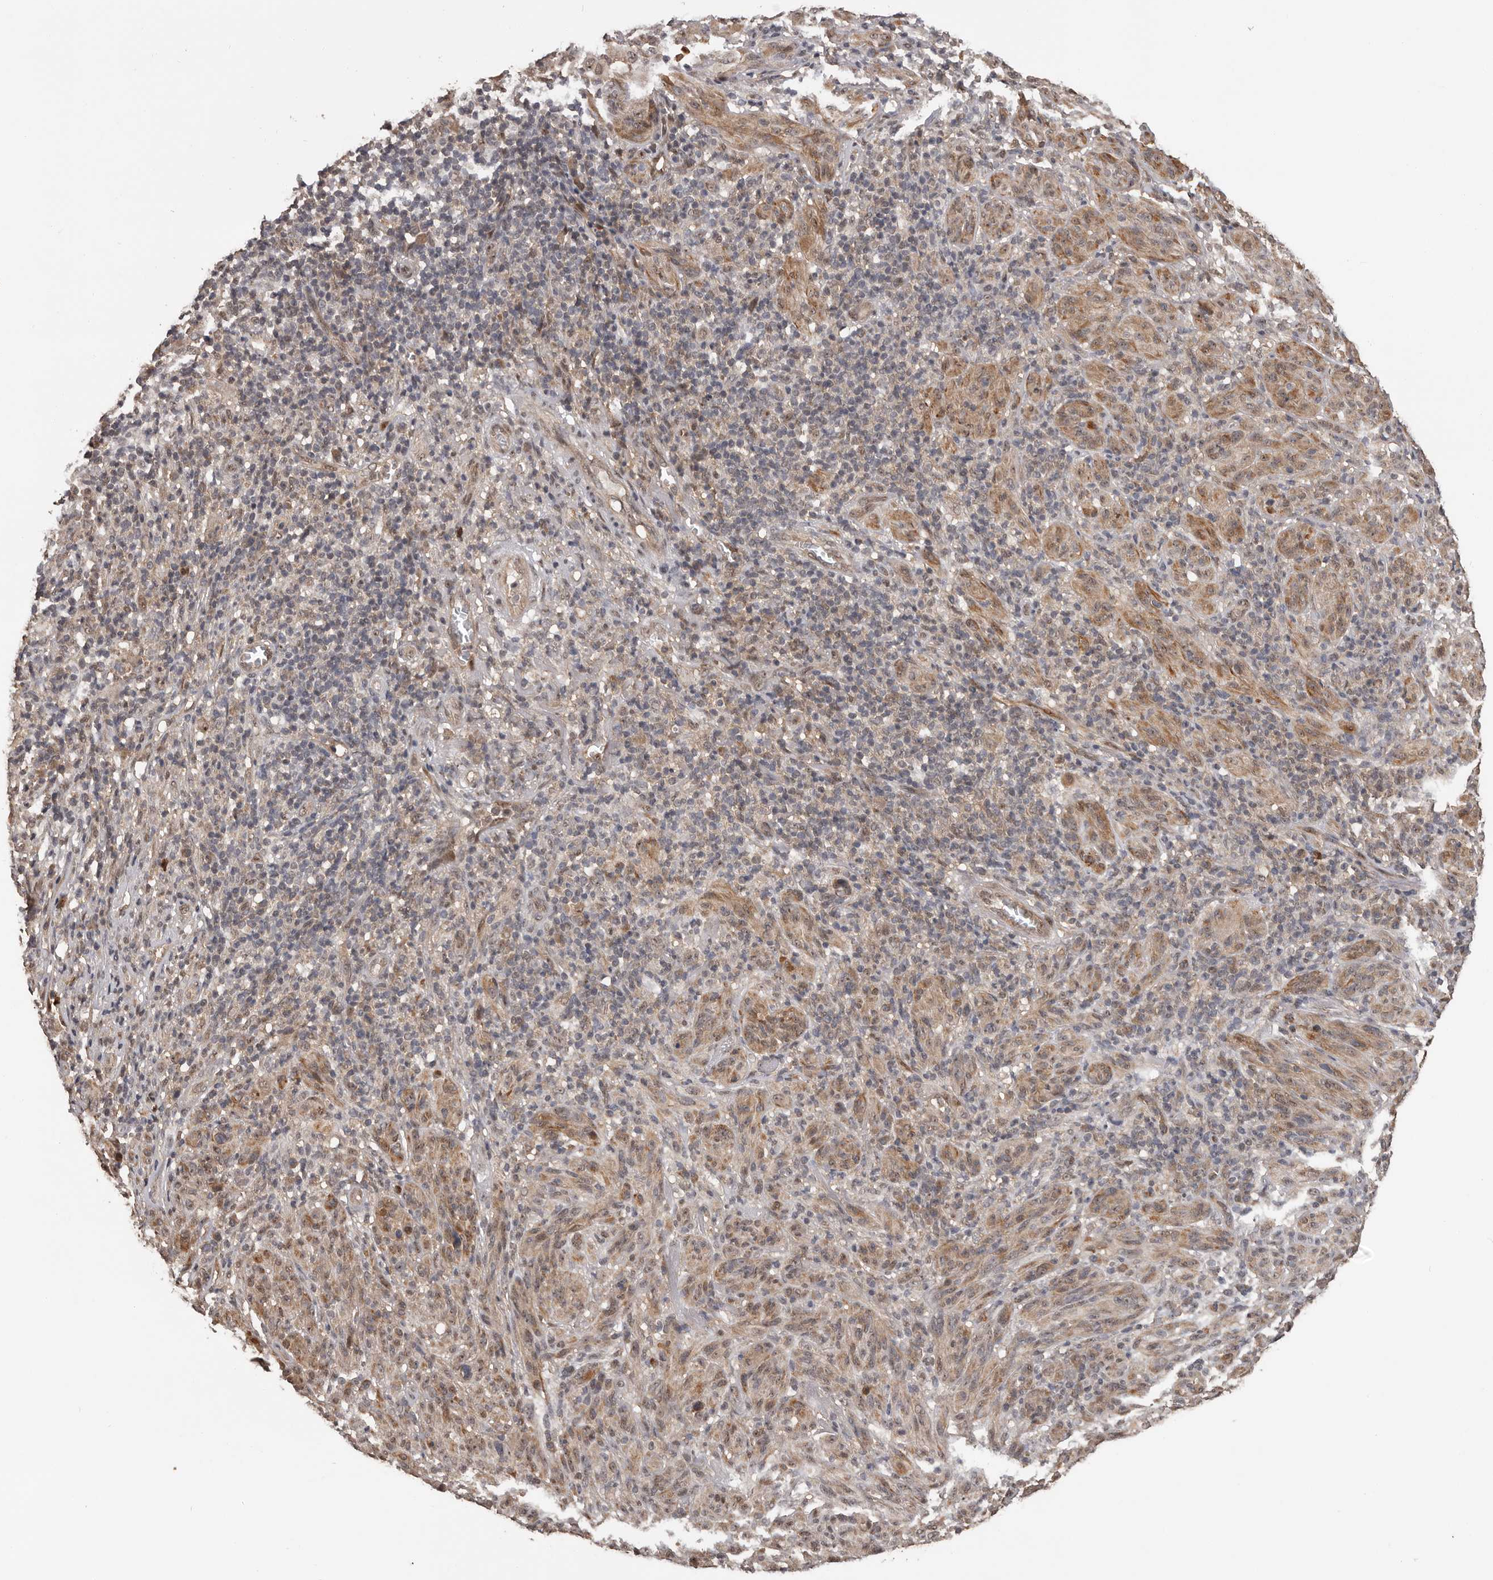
{"staining": {"intensity": "moderate", "quantity": ">75%", "location": "cytoplasmic/membranous,nuclear"}, "tissue": "melanoma", "cell_type": "Tumor cells", "image_type": "cancer", "snomed": [{"axis": "morphology", "description": "Malignant melanoma, NOS"}, {"axis": "topography", "description": "Skin of head"}], "caption": "Immunohistochemistry (IHC) image of human malignant melanoma stained for a protein (brown), which reveals medium levels of moderate cytoplasmic/membranous and nuclear staining in about >75% of tumor cells.", "gene": "VPS37A", "patient": {"sex": "male", "age": 96}}